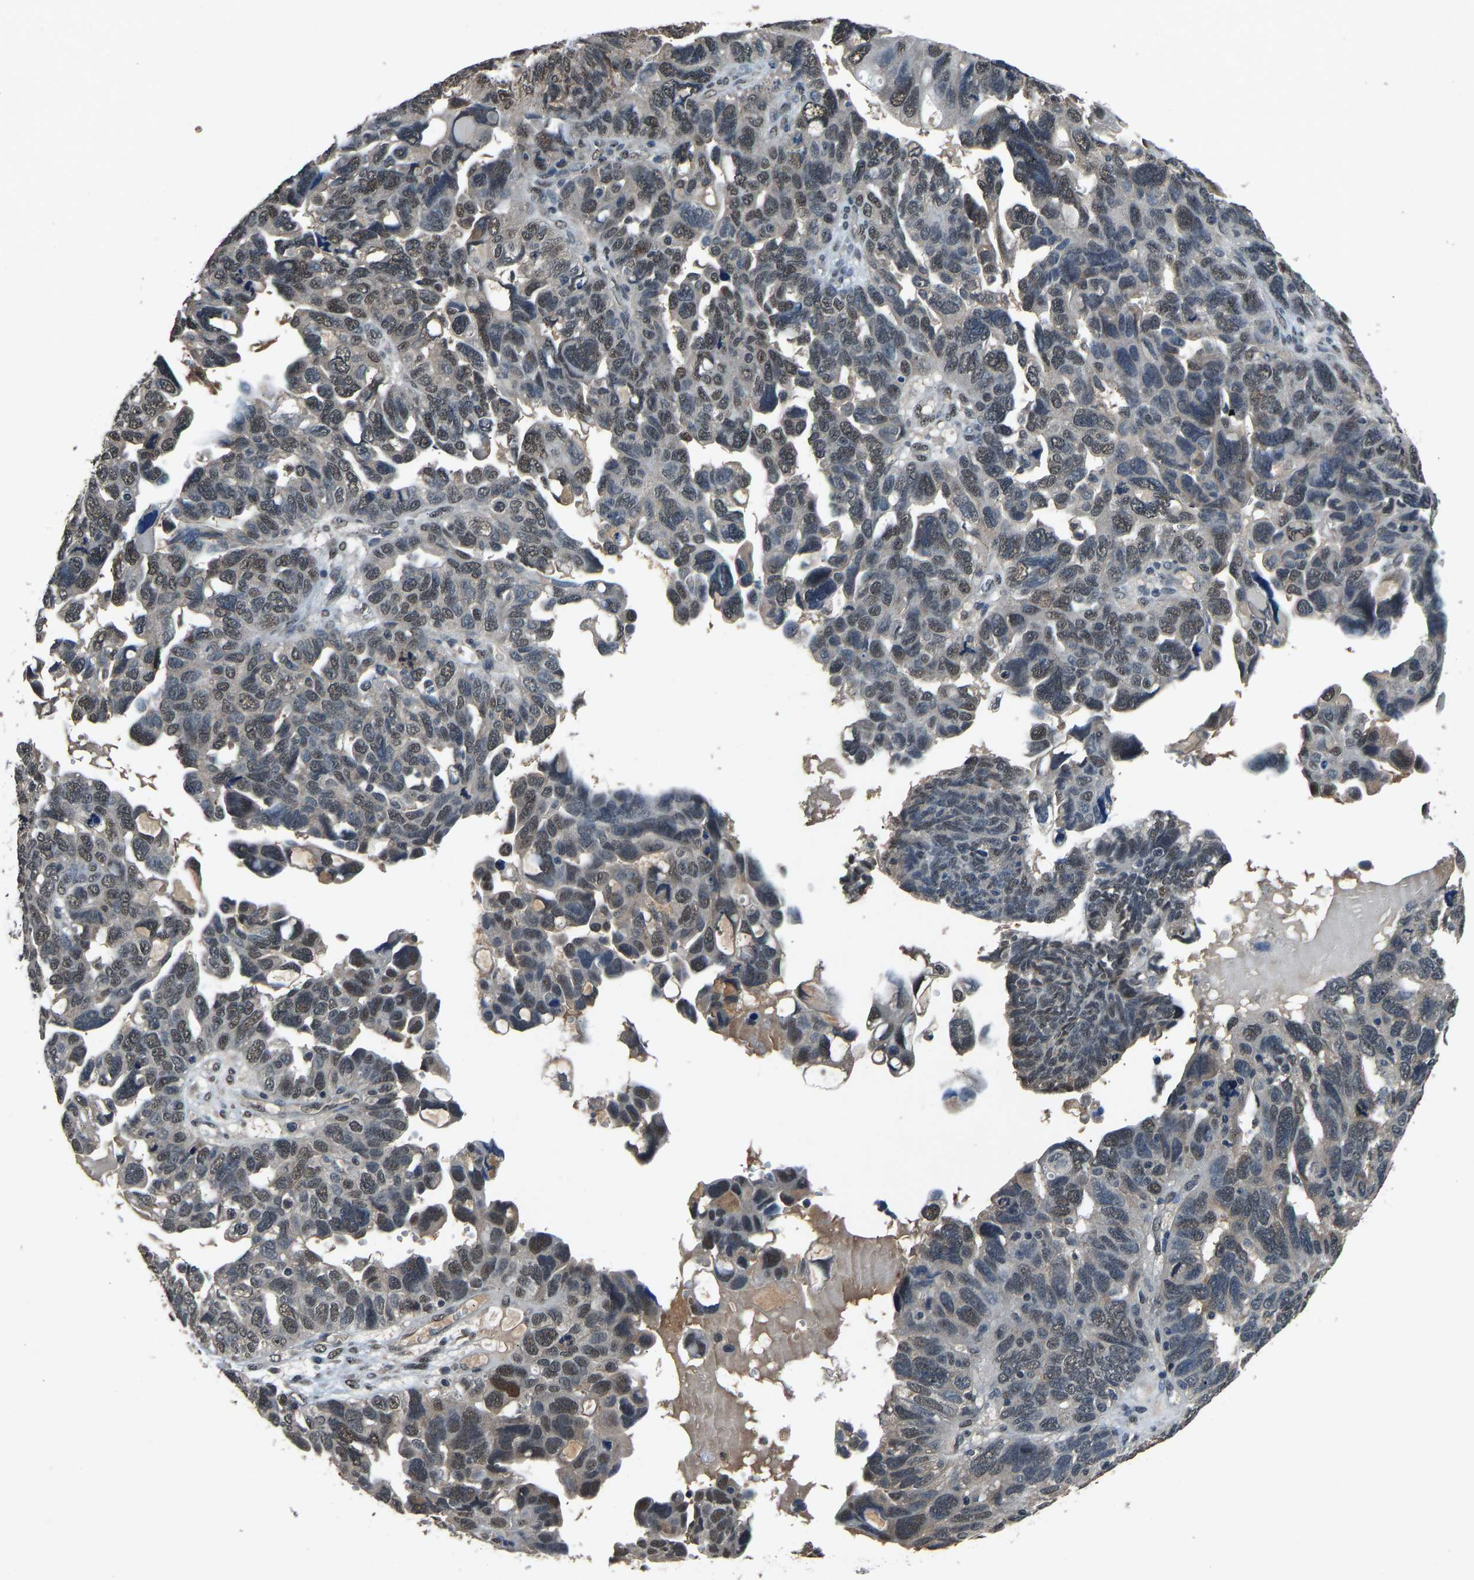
{"staining": {"intensity": "weak", "quantity": ">75%", "location": "nuclear"}, "tissue": "ovarian cancer", "cell_type": "Tumor cells", "image_type": "cancer", "snomed": [{"axis": "morphology", "description": "Cystadenocarcinoma, serous, NOS"}, {"axis": "topography", "description": "Ovary"}], "caption": "About >75% of tumor cells in serous cystadenocarcinoma (ovarian) exhibit weak nuclear protein staining as visualized by brown immunohistochemical staining.", "gene": "TOX4", "patient": {"sex": "female", "age": 79}}